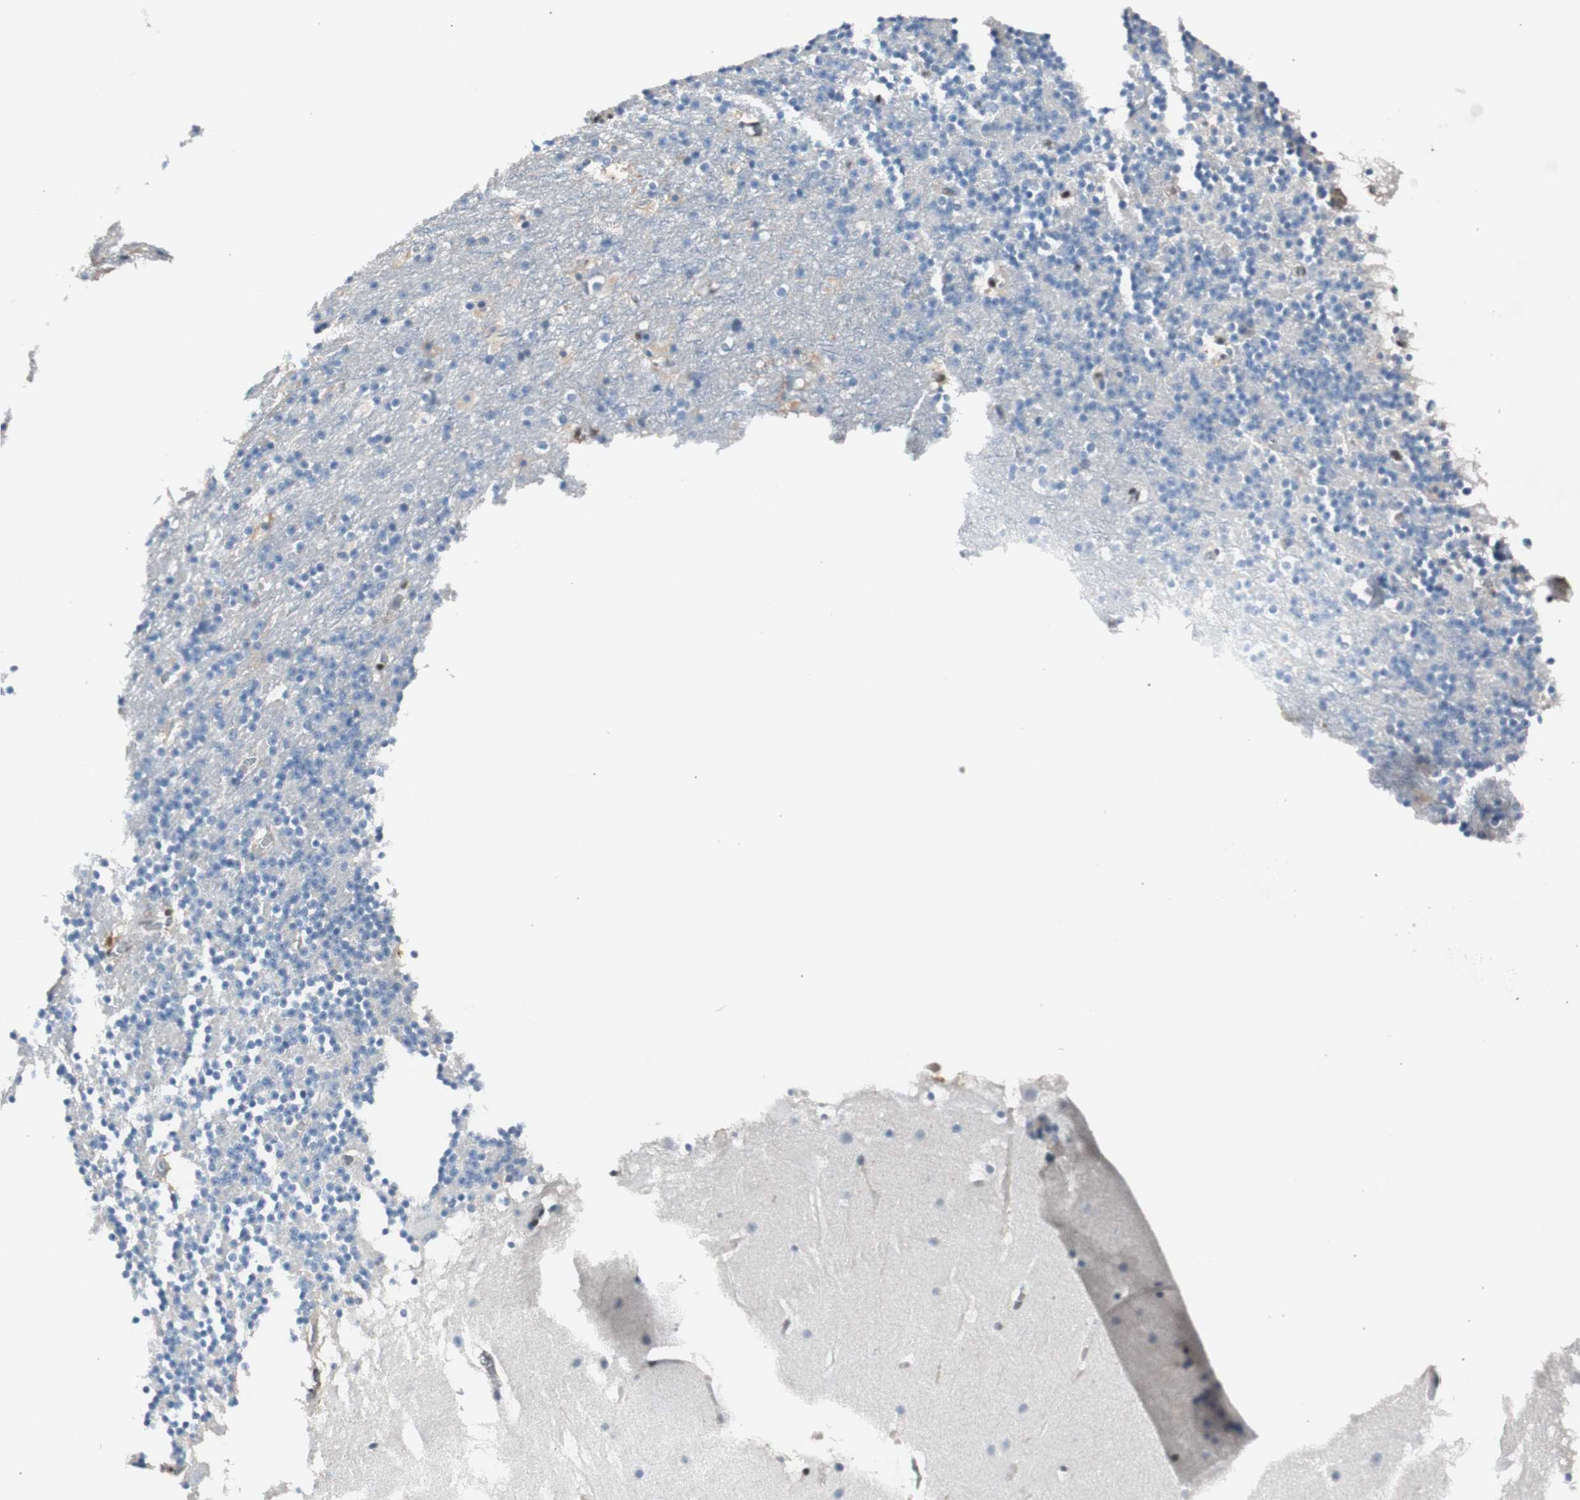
{"staining": {"intensity": "negative", "quantity": "none", "location": "none"}, "tissue": "cerebellum", "cell_type": "Cells in granular layer", "image_type": "normal", "snomed": [{"axis": "morphology", "description": "Normal tissue, NOS"}, {"axis": "topography", "description": "Cerebellum"}], "caption": "Immunohistochemistry (IHC) histopathology image of unremarkable cerebellum: cerebellum stained with DAB exhibits no significant protein positivity in cells in granular layer. (Brightfield microscopy of DAB (3,3'-diaminobenzidine) immunohistochemistry at high magnification).", "gene": "PML", "patient": {"sex": "male", "age": 45}}